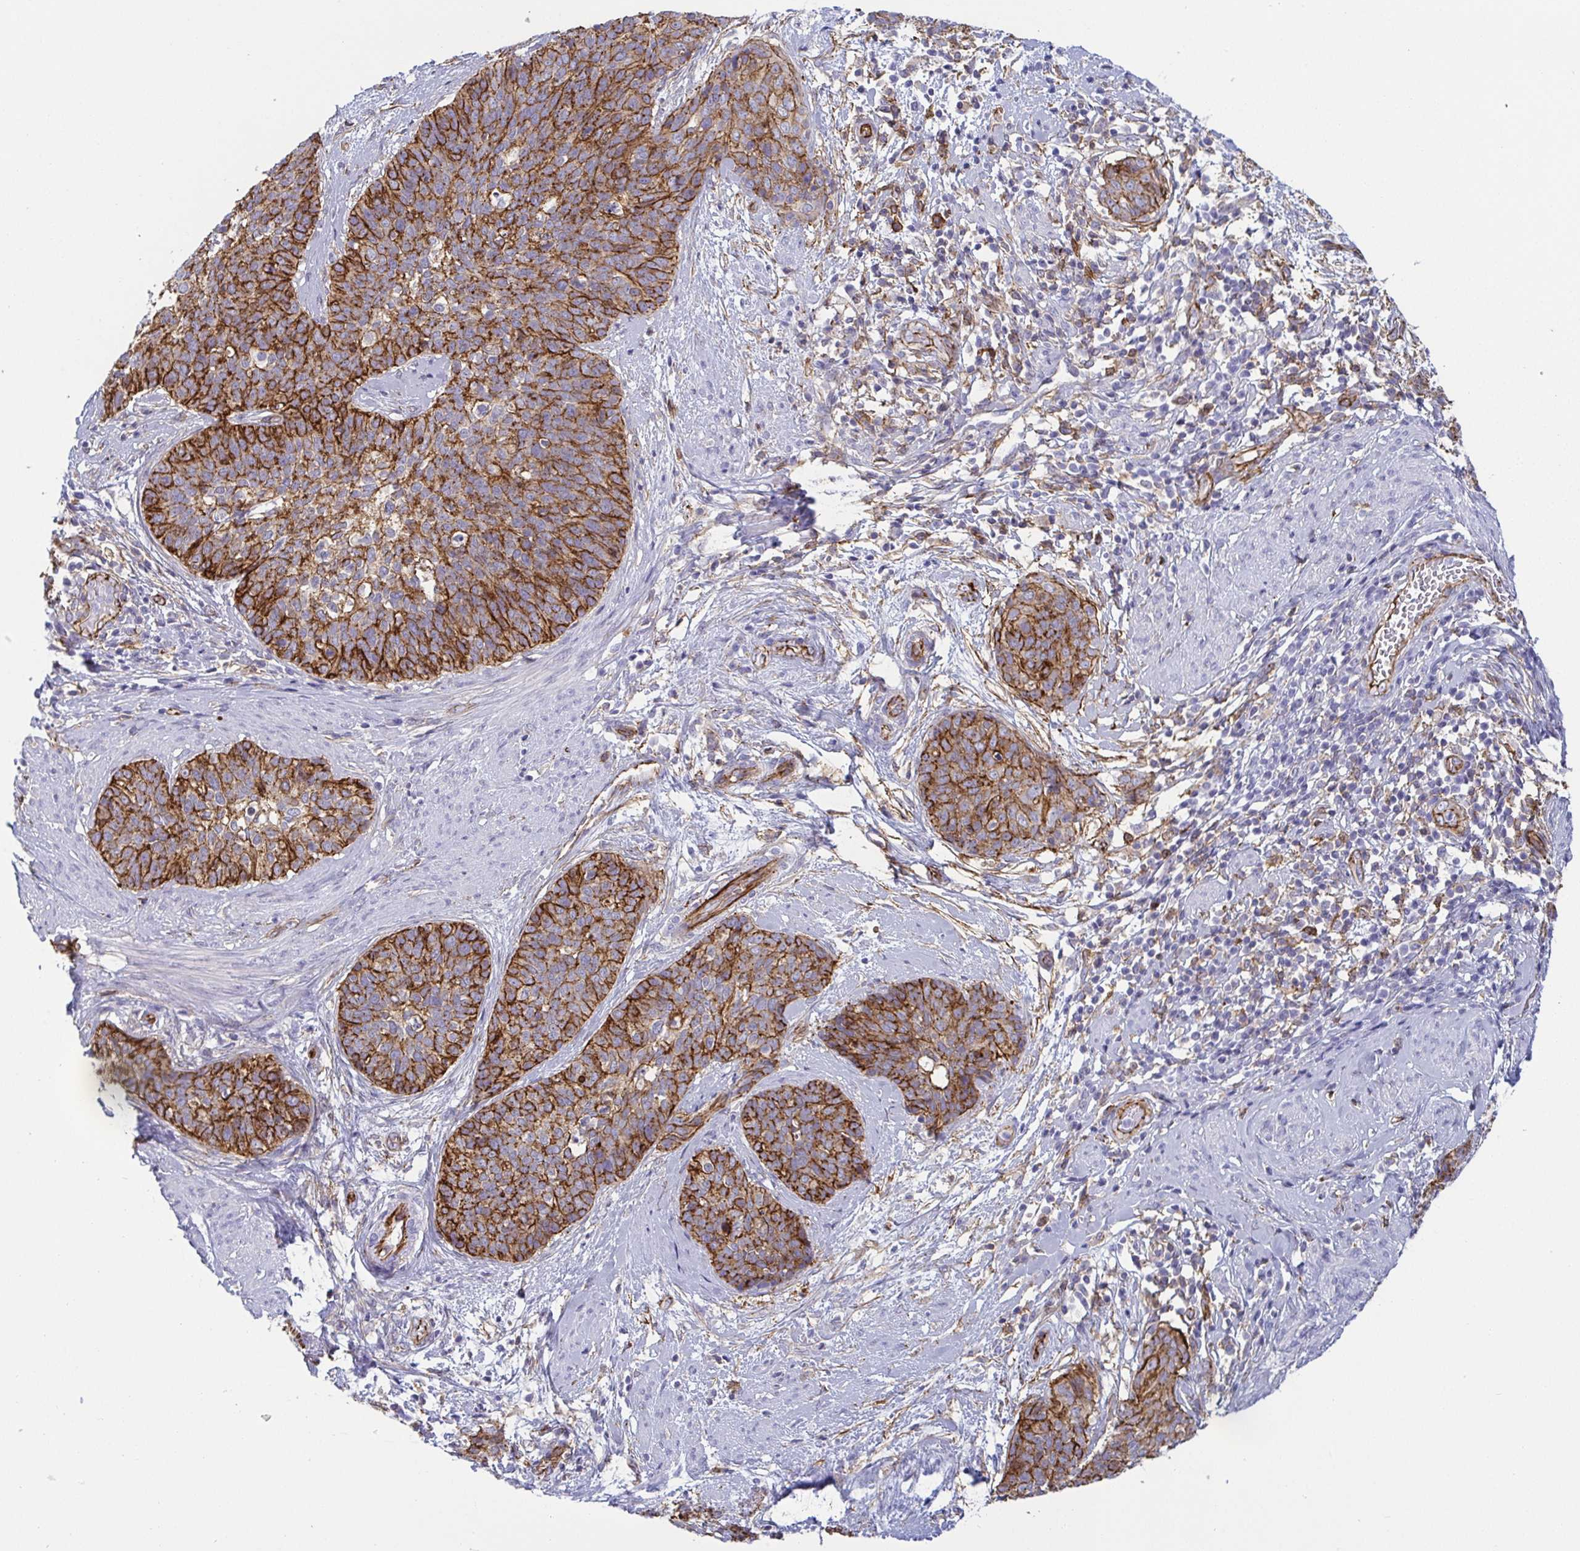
{"staining": {"intensity": "strong", "quantity": ">75%", "location": "cytoplasmic/membranous"}, "tissue": "cervical cancer", "cell_type": "Tumor cells", "image_type": "cancer", "snomed": [{"axis": "morphology", "description": "Squamous cell carcinoma, NOS"}, {"axis": "topography", "description": "Cervix"}], "caption": "This histopathology image demonstrates immunohistochemistry staining of cervical squamous cell carcinoma, with high strong cytoplasmic/membranous expression in approximately >75% of tumor cells.", "gene": "LIMA1", "patient": {"sex": "female", "age": 69}}